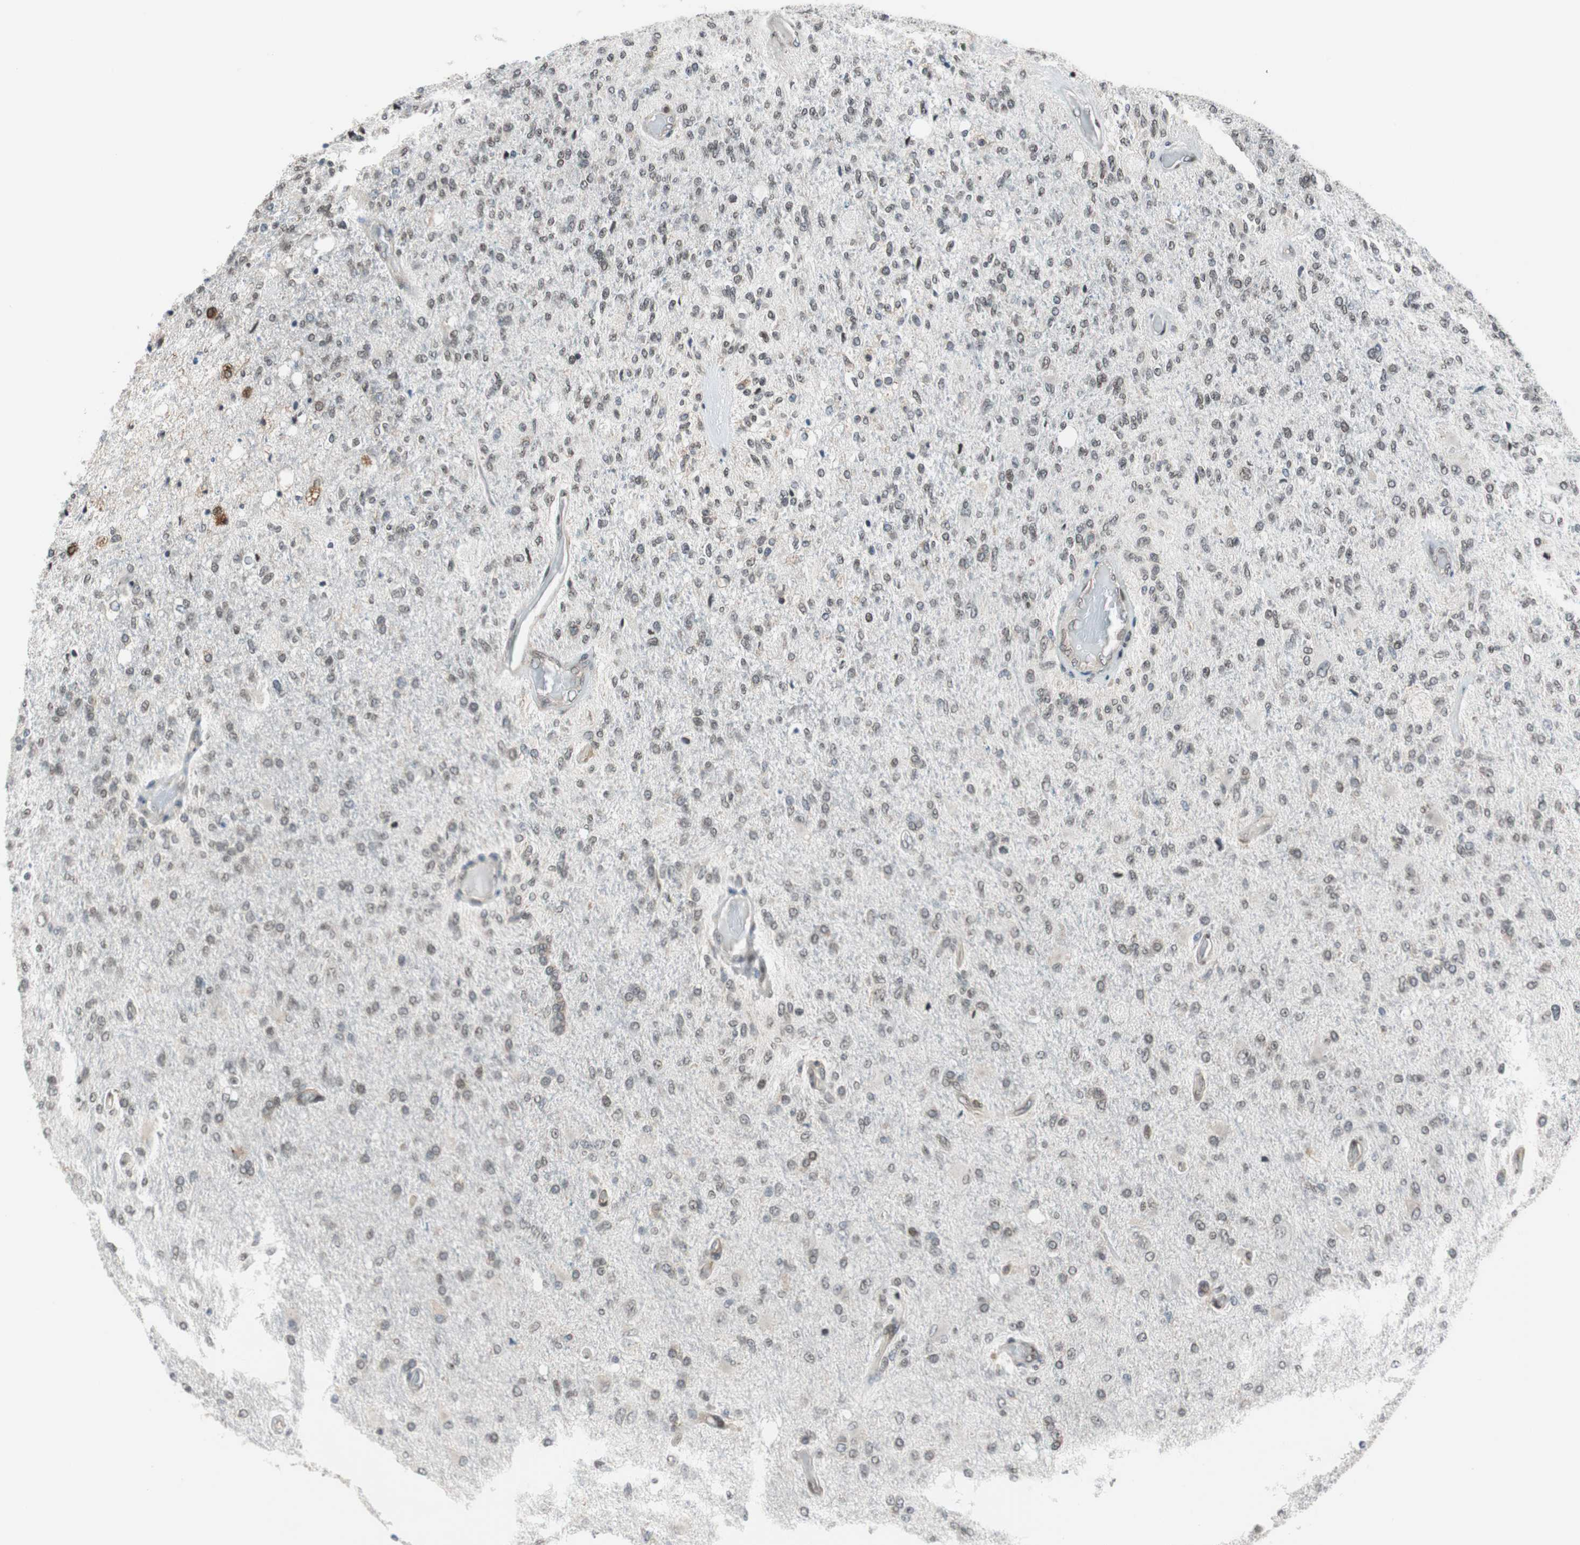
{"staining": {"intensity": "weak", "quantity": "<25%", "location": "nuclear"}, "tissue": "glioma", "cell_type": "Tumor cells", "image_type": "cancer", "snomed": [{"axis": "morphology", "description": "Normal tissue, NOS"}, {"axis": "morphology", "description": "Glioma, malignant, High grade"}, {"axis": "topography", "description": "Cerebral cortex"}], "caption": "The histopathology image demonstrates no staining of tumor cells in malignant high-grade glioma.", "gene": "ZNF512B", "patient": {"sex": "male", "age": 77}}